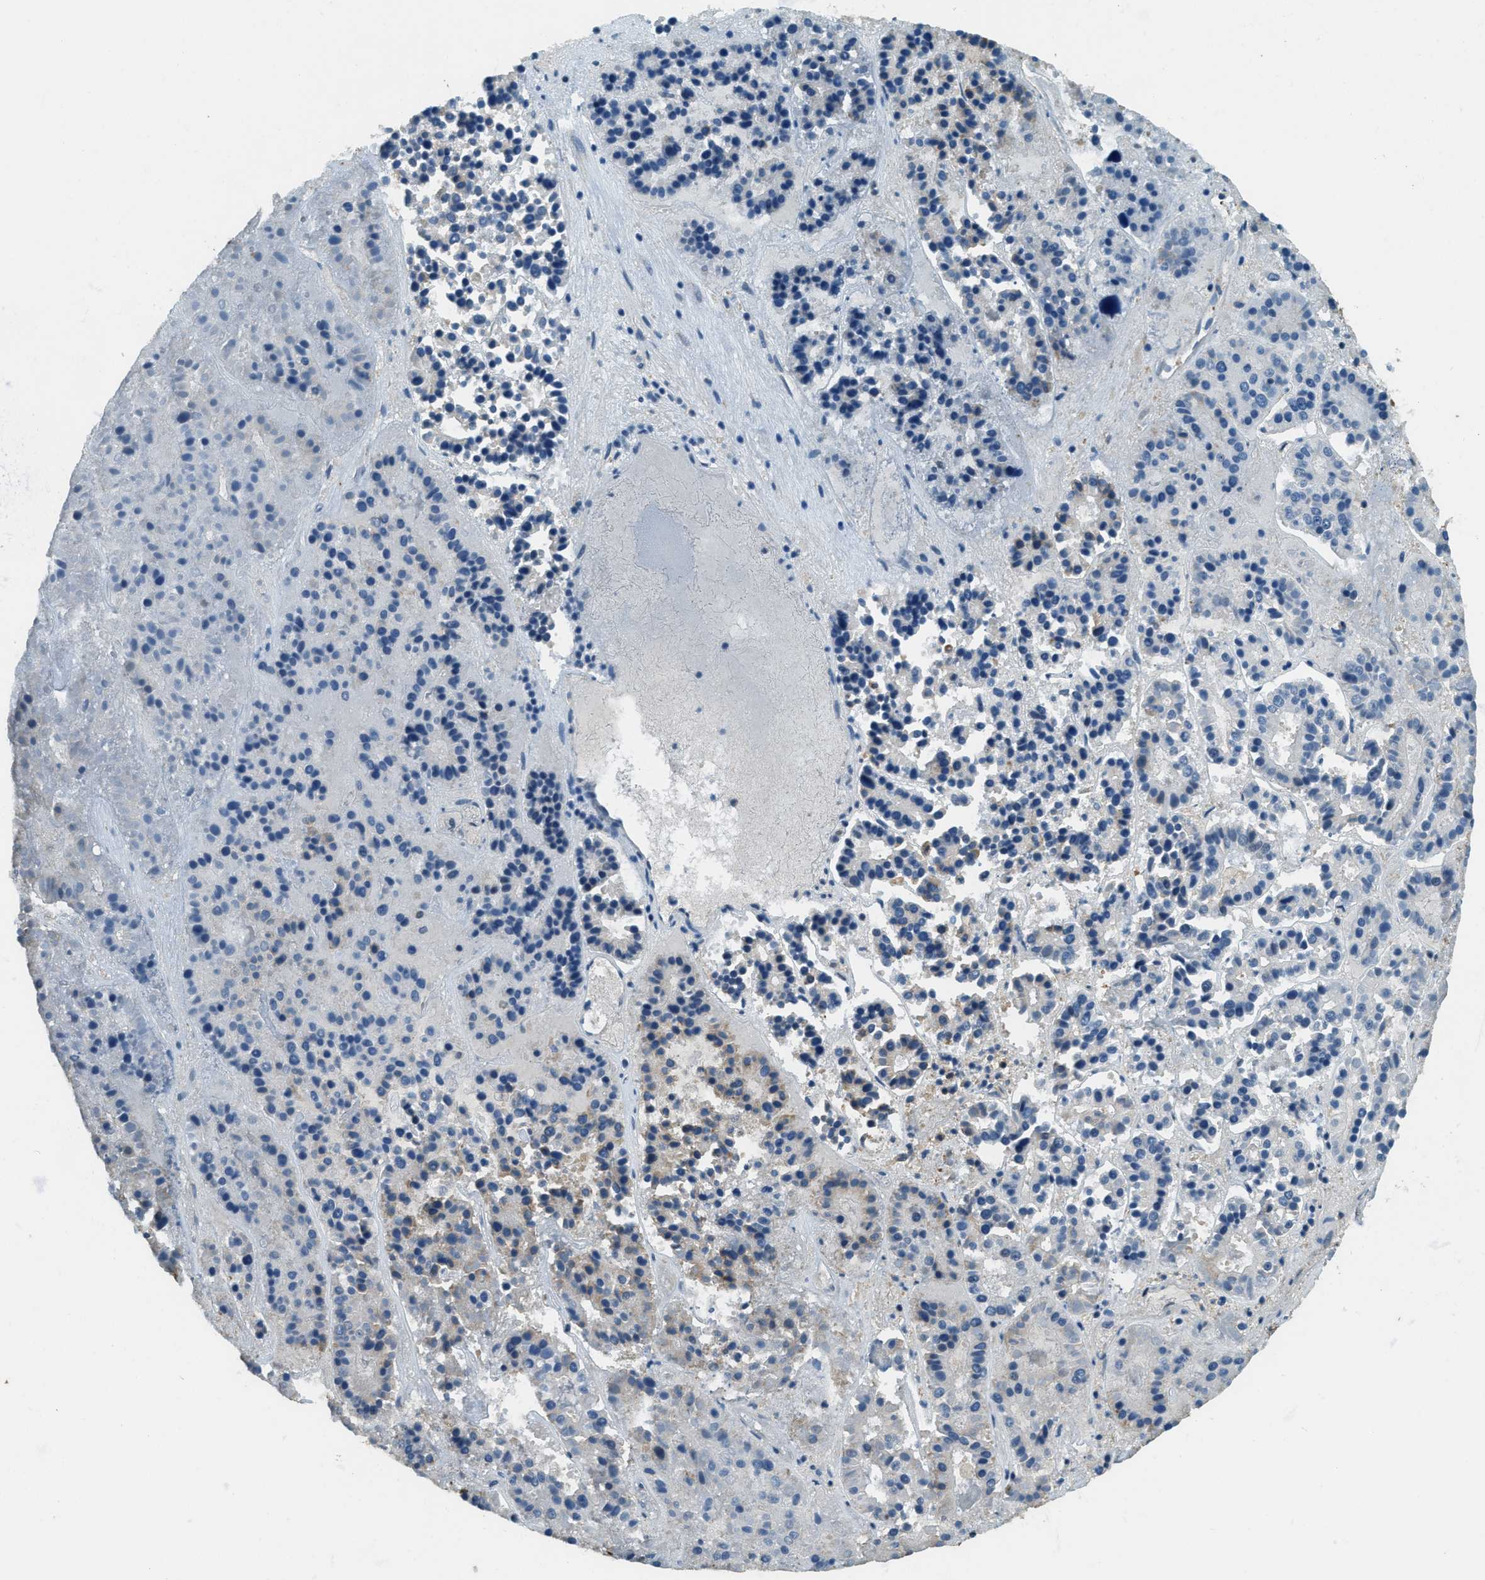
{"staining": {"intensity": "negative", "quantity": "none", "location": "none"}, "tissue": "pancreatic cancer", "cell_type": "Tumor cells", "image_type": "cancer", "snomed": [{"axis": "morphology", "description": "Adenocarcinoma, NOS"}, {"axis": "topography", "description": "Pancreas"}], "caption": "IHC micrograph of human pancreatic cancer (adenocarcinoma) stained for a protein (brown), which demonstrates no positivity in tumor cells.", "gene": "ERGIC1", "patient": {"sex": "male", "age": 50}}